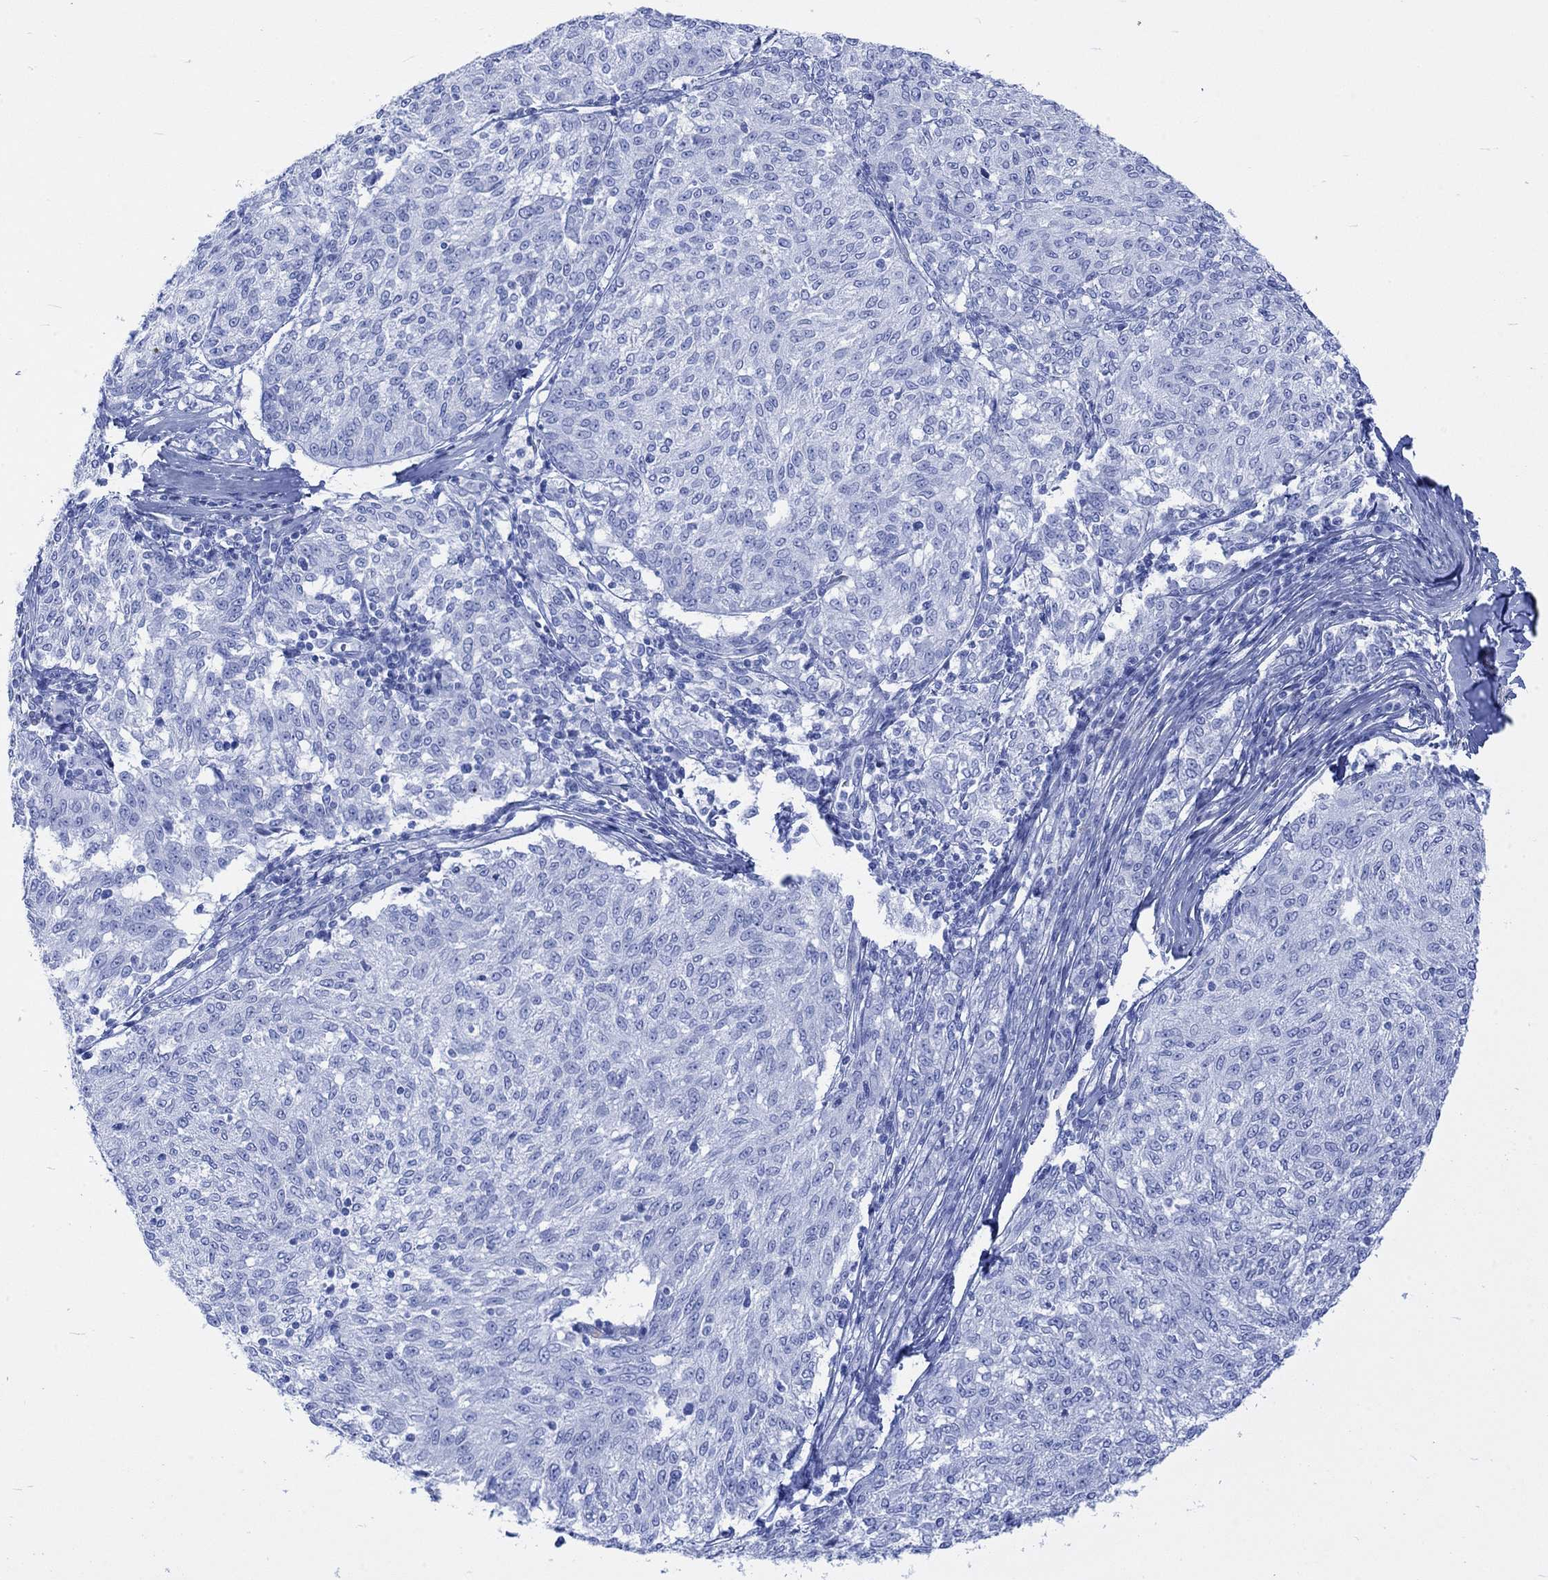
{"staining": {"intensity": "negative", "quantity": "none", "location": "none"}, "tissue": "melanoma", "cell_type": "Tumor cells", "image_type": "cancer", "snomed": [{"axis": "morphology", "description": "Malignant melanoma, NOS"}, {"axis": "topography", "description": "Skin"}], "caption": "The micrograph demonstrates no staining of tumor cells in melanoma.", "gene": "TPPP3", "patient": {"sex": "female", "age": 72}}